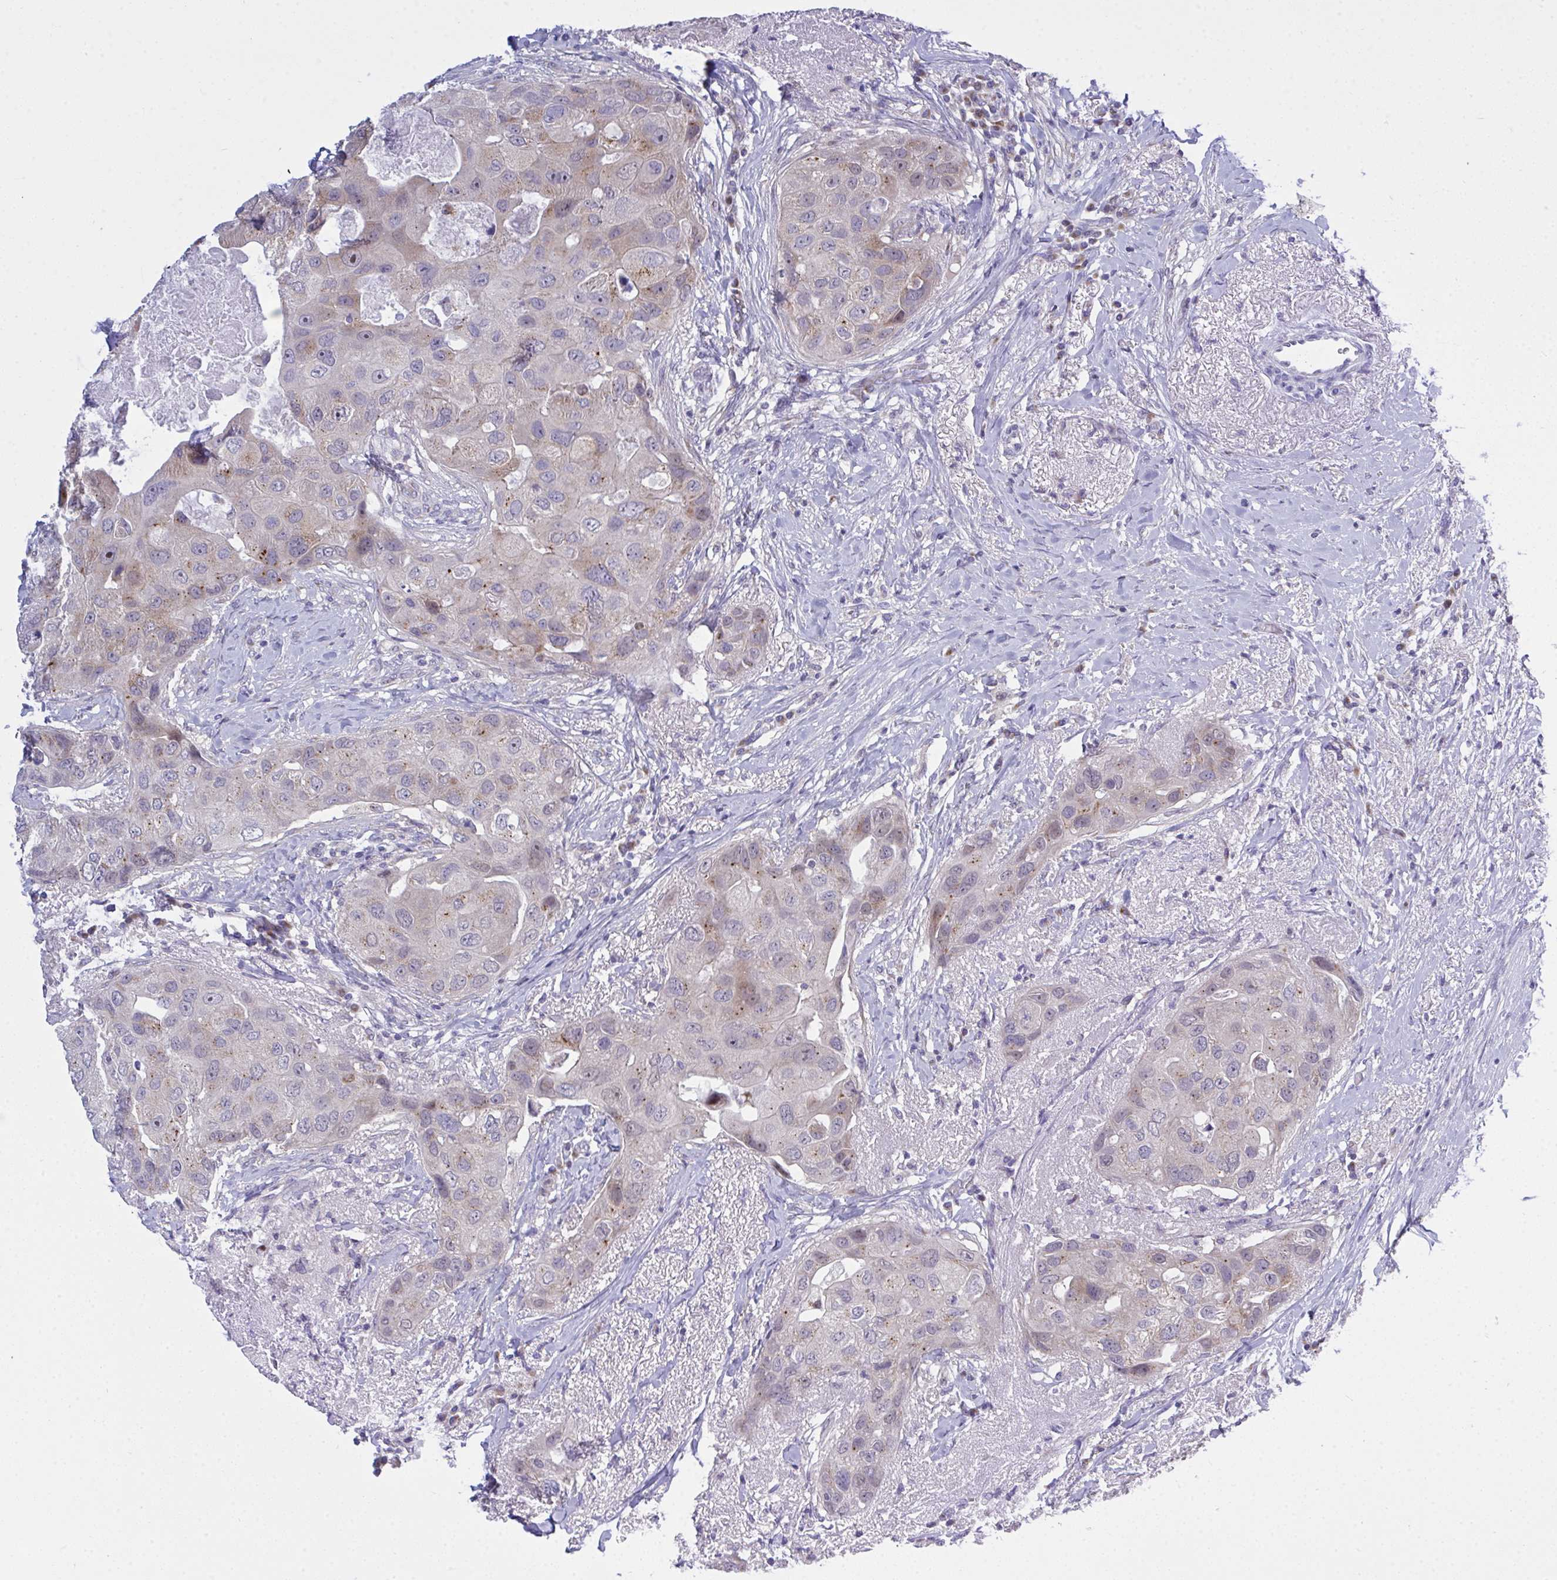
{"staining": {"intensity": "moderate", "quantity": "<25%", "location": "cytoplasmic/membranous,nuclear"}, "tissue": "breast cancer", "cell_type": "Tumor cells", "image_type": "cancer", "snomed": [{"axis": "morphology", "description": "Duct carcinoma"}, {"axis": "topography", "description": "Breast"}], "caption": "Immunohistochemical staining of human breast cancer (intraductal carcinoma) reveals low levels of moderate cytoplasmic/membranous and nuclear protein staining in about <25% of tumor cells. Using DAB (brown) and hematoxylin (blue) stains, captured at high magnification using brightfield microscopy.", "gene": "ZNF554", "patient": {"sex": "female", "age": 43}}